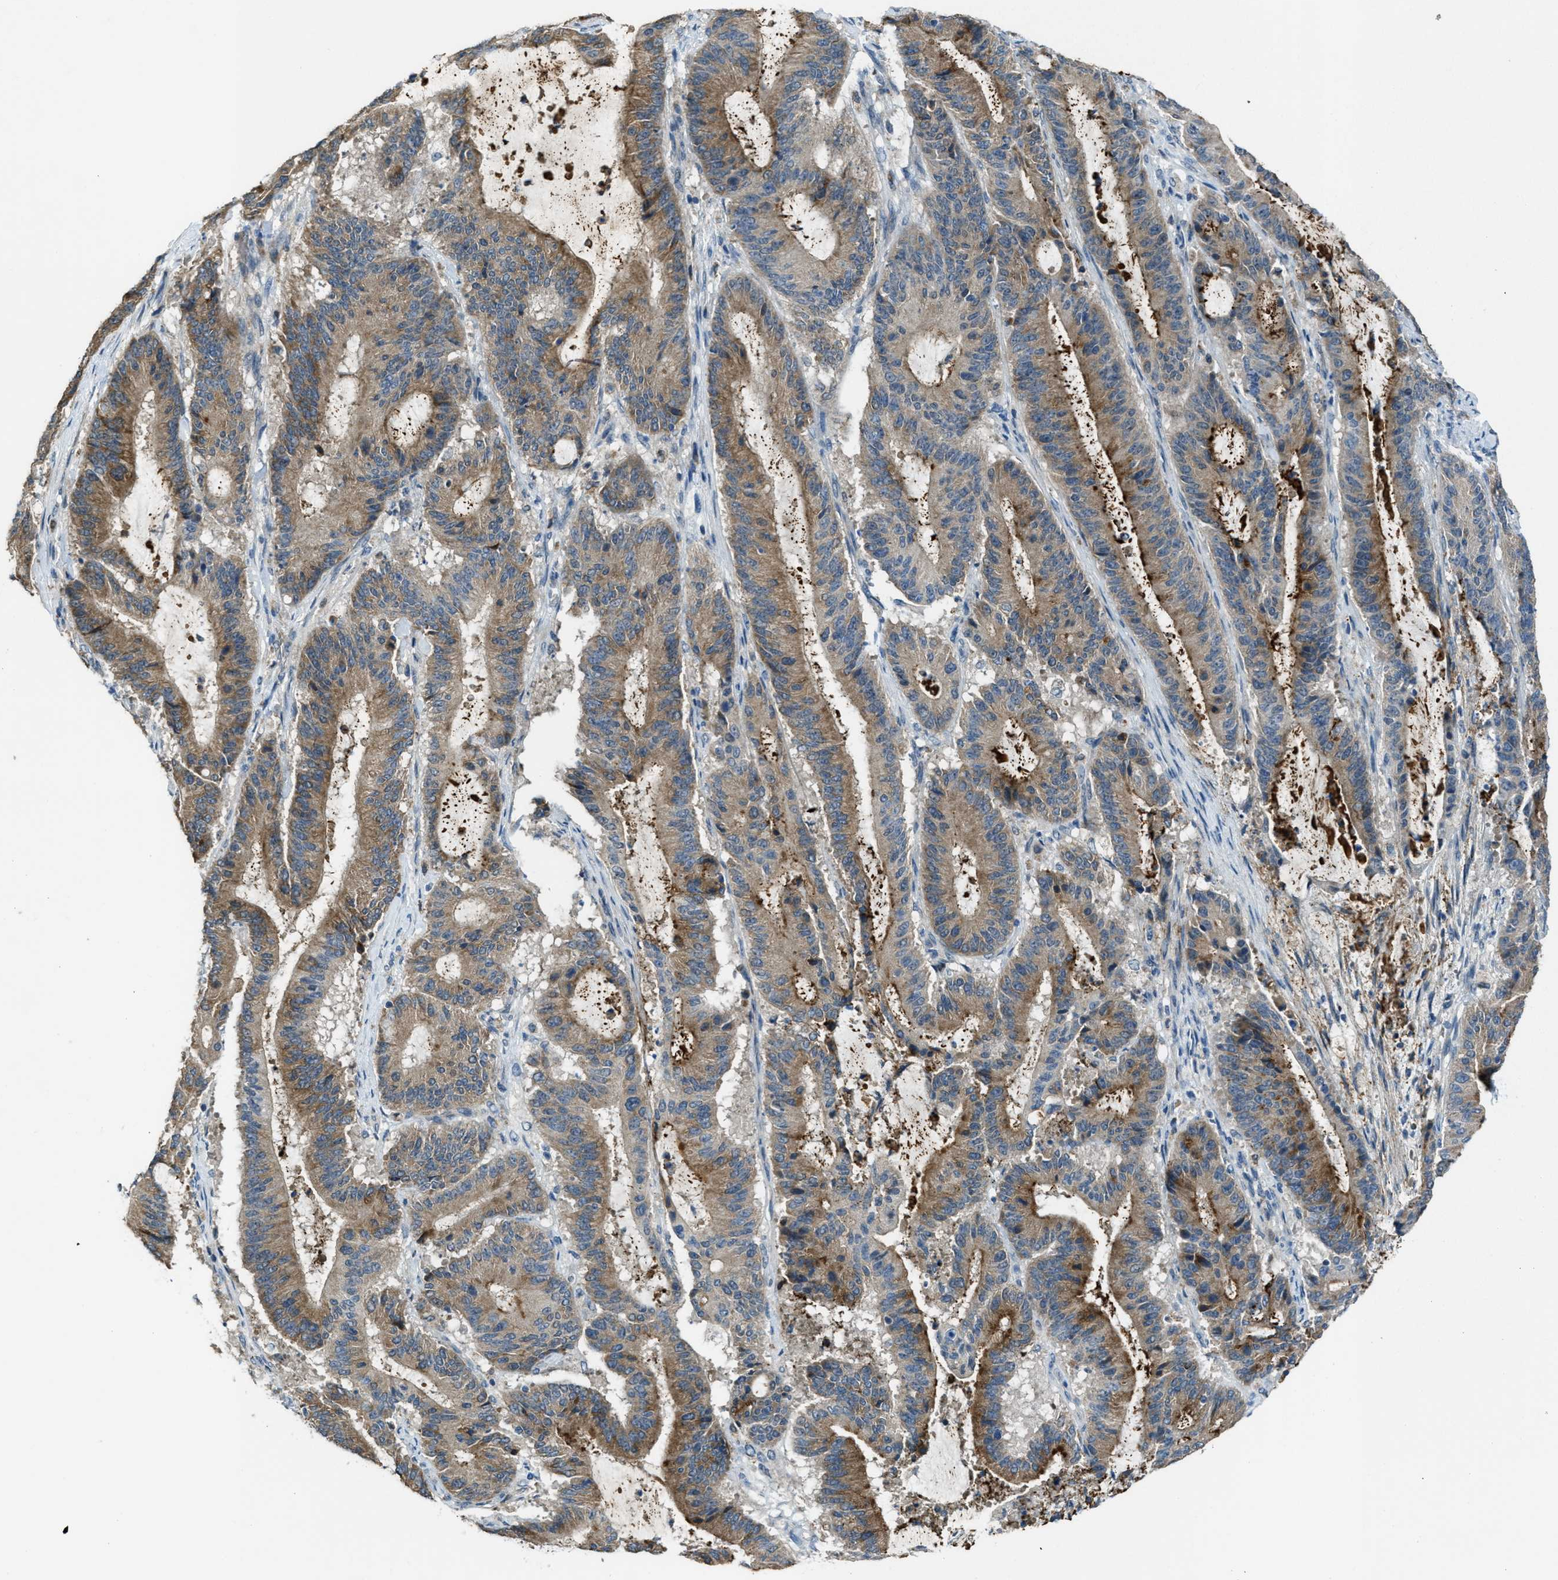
{"staining": {"intensity": "moderate", "quantity": ">75%", "location": "cytoplasmic/membranous"}, "tissue": "liver cancer", "cell_type": "Tumor cells", "image_type": "cancer", "snomed": [{"axis": "morphology", "description": "Cholangiocarcinoma"}, {"axis": "topography", "description": "Liver"}], "caption": "Liver cancer tissue demonstrates moderate cytoplasmic/membranous expression in about >75% of tumor cells, visualized by immunohistochemistry.", "gene": "CDON", "patient": {"sex": "female", "age": 73}}